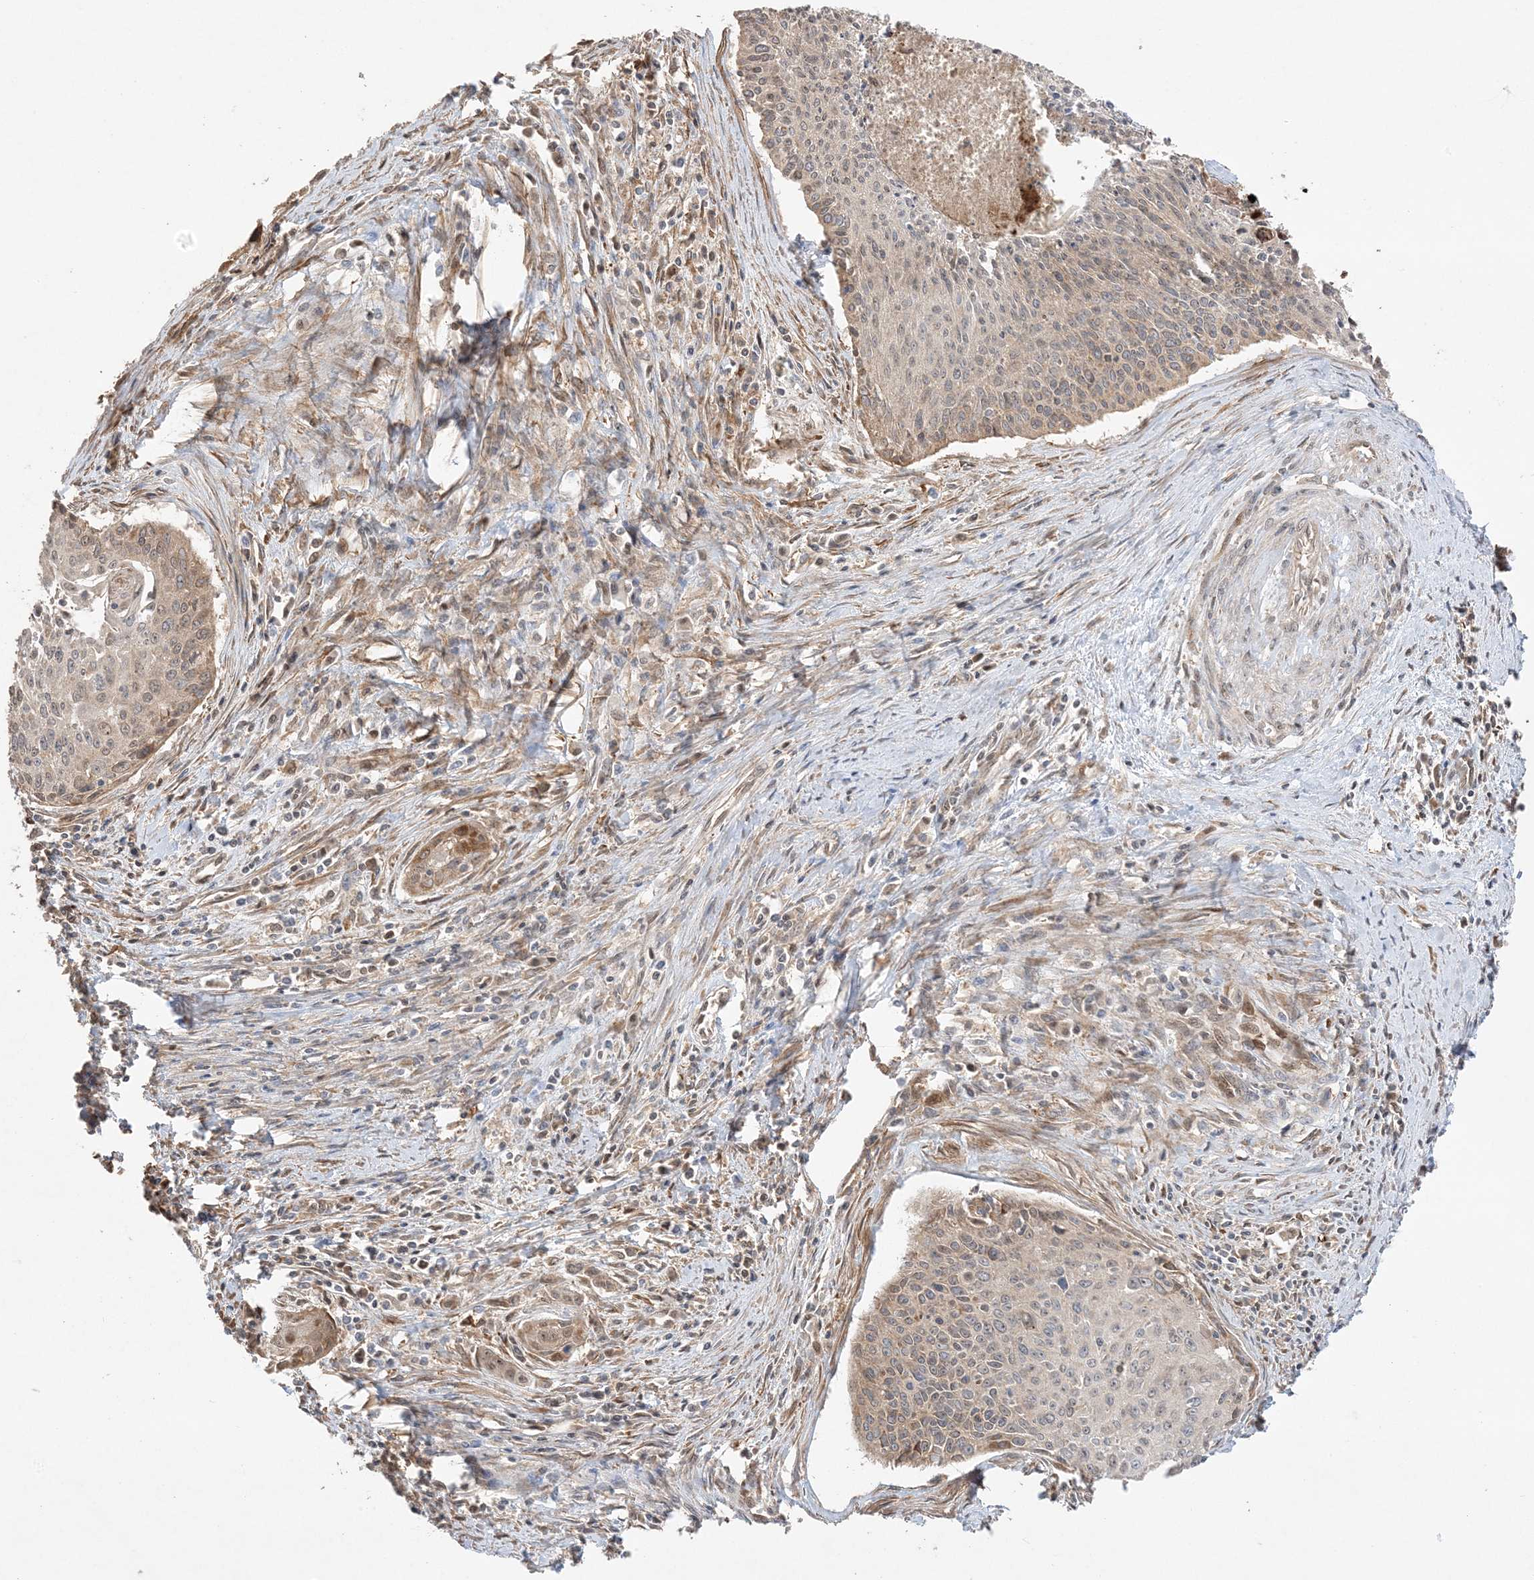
{"staining": {"intensity": "moderate", "quantity": "<25%", "location": "cytoplasmic/membranous,nuclear"}, "tissue": "cervical cancer", "cell_type": "Tumor cells", "image_type": "cancer", "snomed": [{"axis": "morphology", "description": "Squamous cell carcinoma, NOS"}, {"axis": "topography", "description": "Cervix"}], "caption": "Immunohistochemistry (IHC) (DAB (3,3'-diaminobenzidine)) staining of cervical squamous cell carcinoma shows moderate cytoplasmic/membranous and nuclear protein expression in approximately <25% of tumor cells.", "gene": "ZBTB41", "patient": {"sex": "female", "age": 55}}